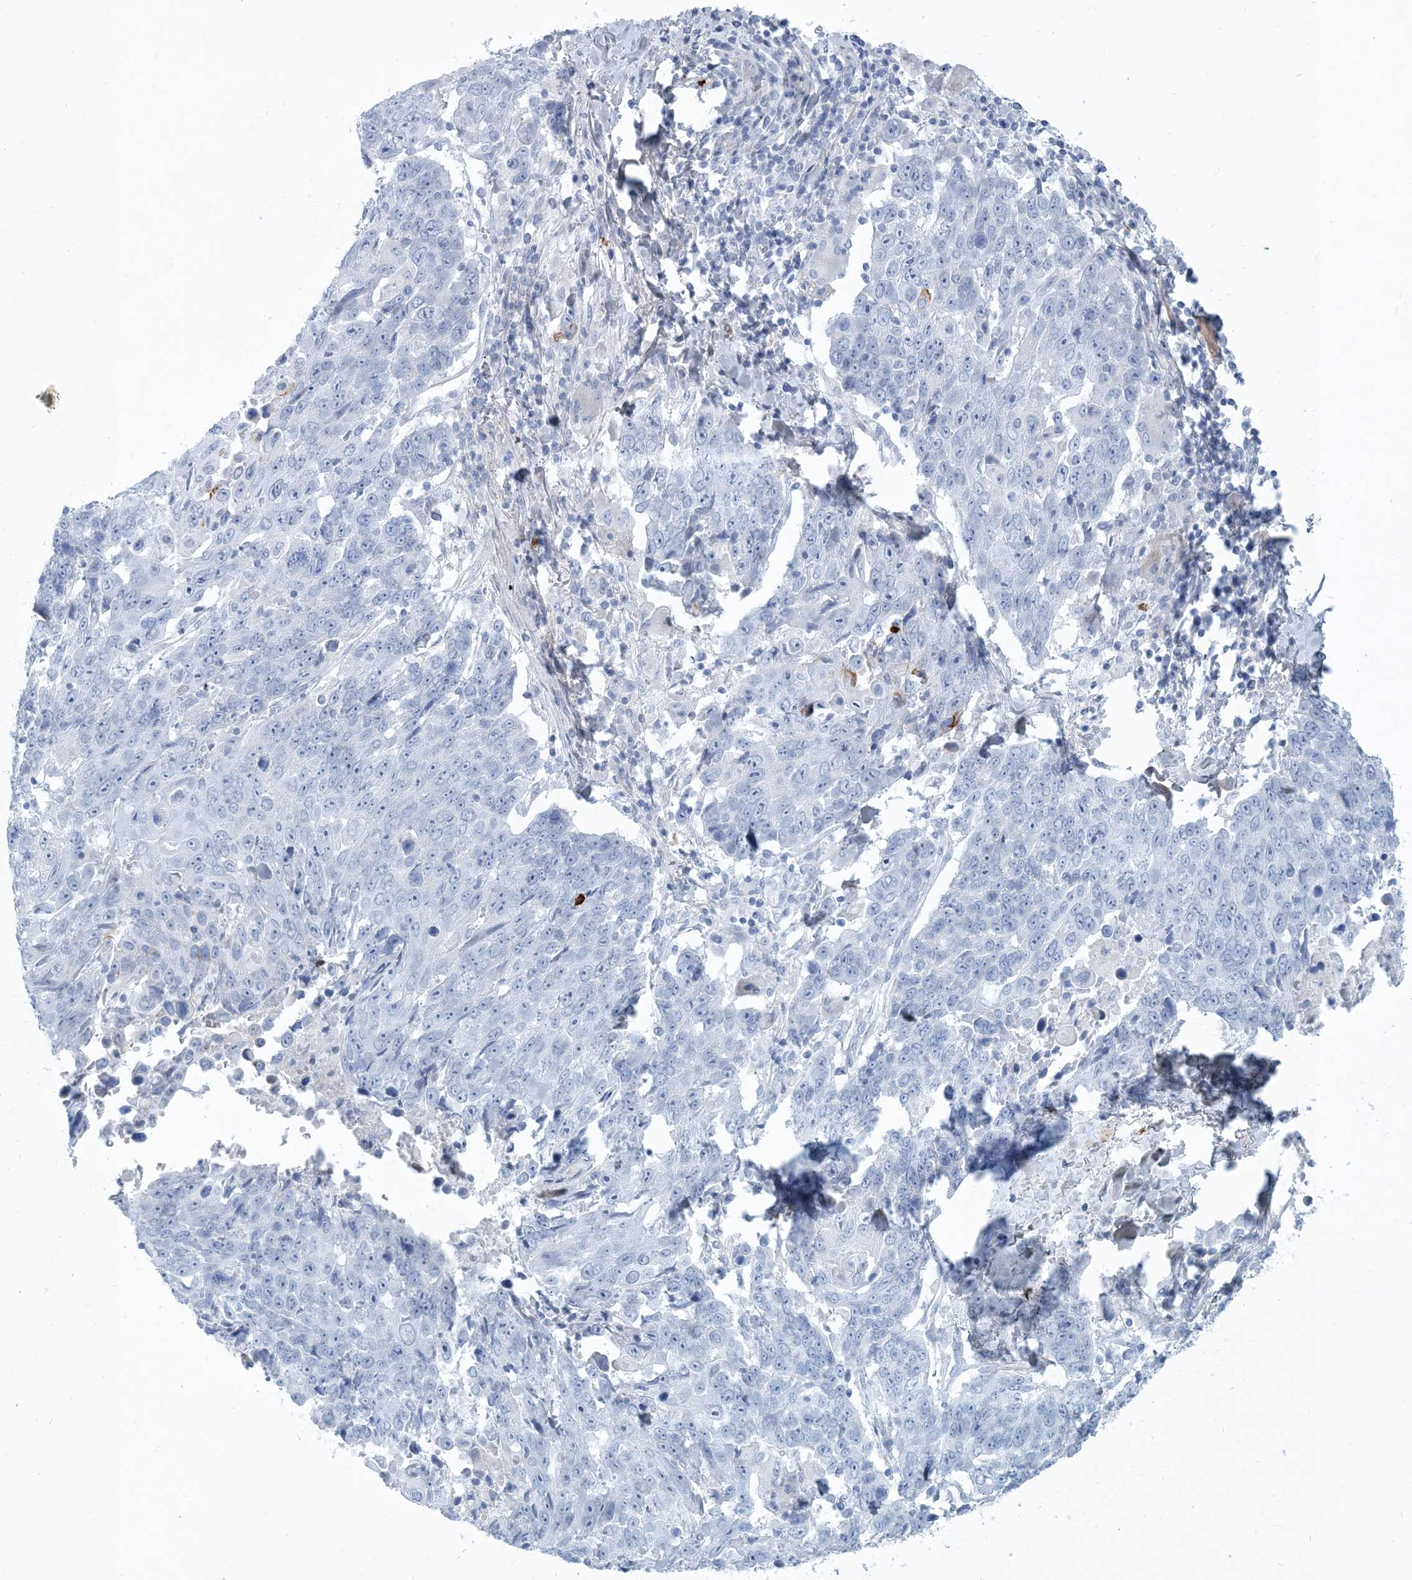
{"staining": {"intensity": "negative", "quantity": "none", "location": "none"}, "tissue": "lung cancer", "cell_type": "Tumor cells", "image_type": "cancer", "snomed": [{"axis": "morphology", "description": "Squamous cell carcinoma, NOS"}, {"axis": "topography", "description": "Lung"}], "caption": "Squamous cell carcinoma (lung) was stained to show a protein in brown. There is no significant staining in tumor cells. Nuclei are stained in blue.", "gene": "MOXD1", "patient": {"sex": "male", "age": 66}}